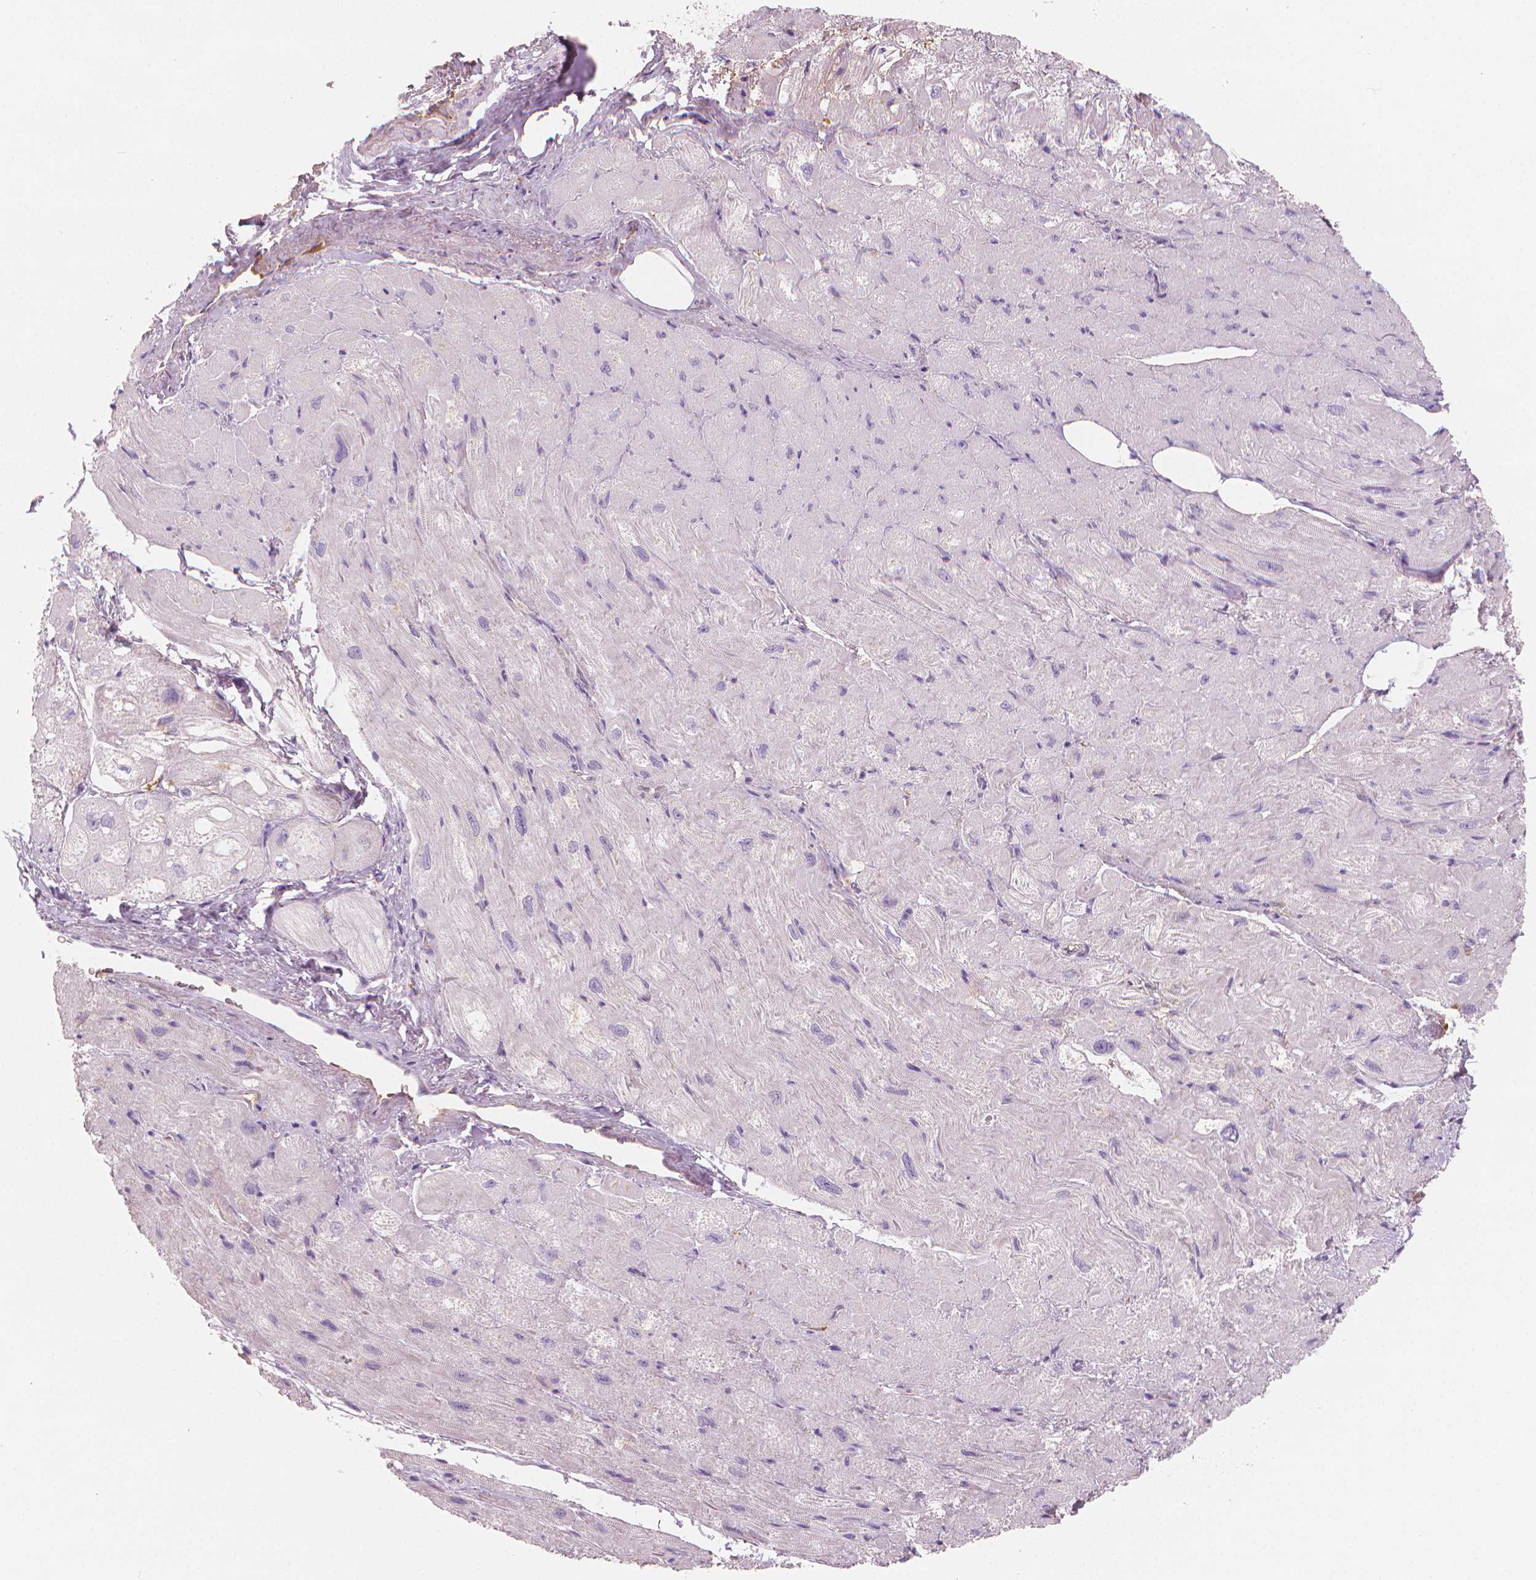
{"staining": {"intensity": "weak", "quantity": "<25%", "location": "cytoplasmic/membranous"}, "tissue": "heart muscle", "cell_type": "Cardiomyocytes", "image_type": "normal", "snomed": [{"axis": "morphology", "description": "Normal tissue, NOS"}, {"axis": "topography", "description": "Heart"}], "caption": "This is an immunohistochemistry image of benign heart muscle. There is no expression in cardiomyocytes.", "gene": "APOA4", "patient": {"sex": "female", "age": 69}}